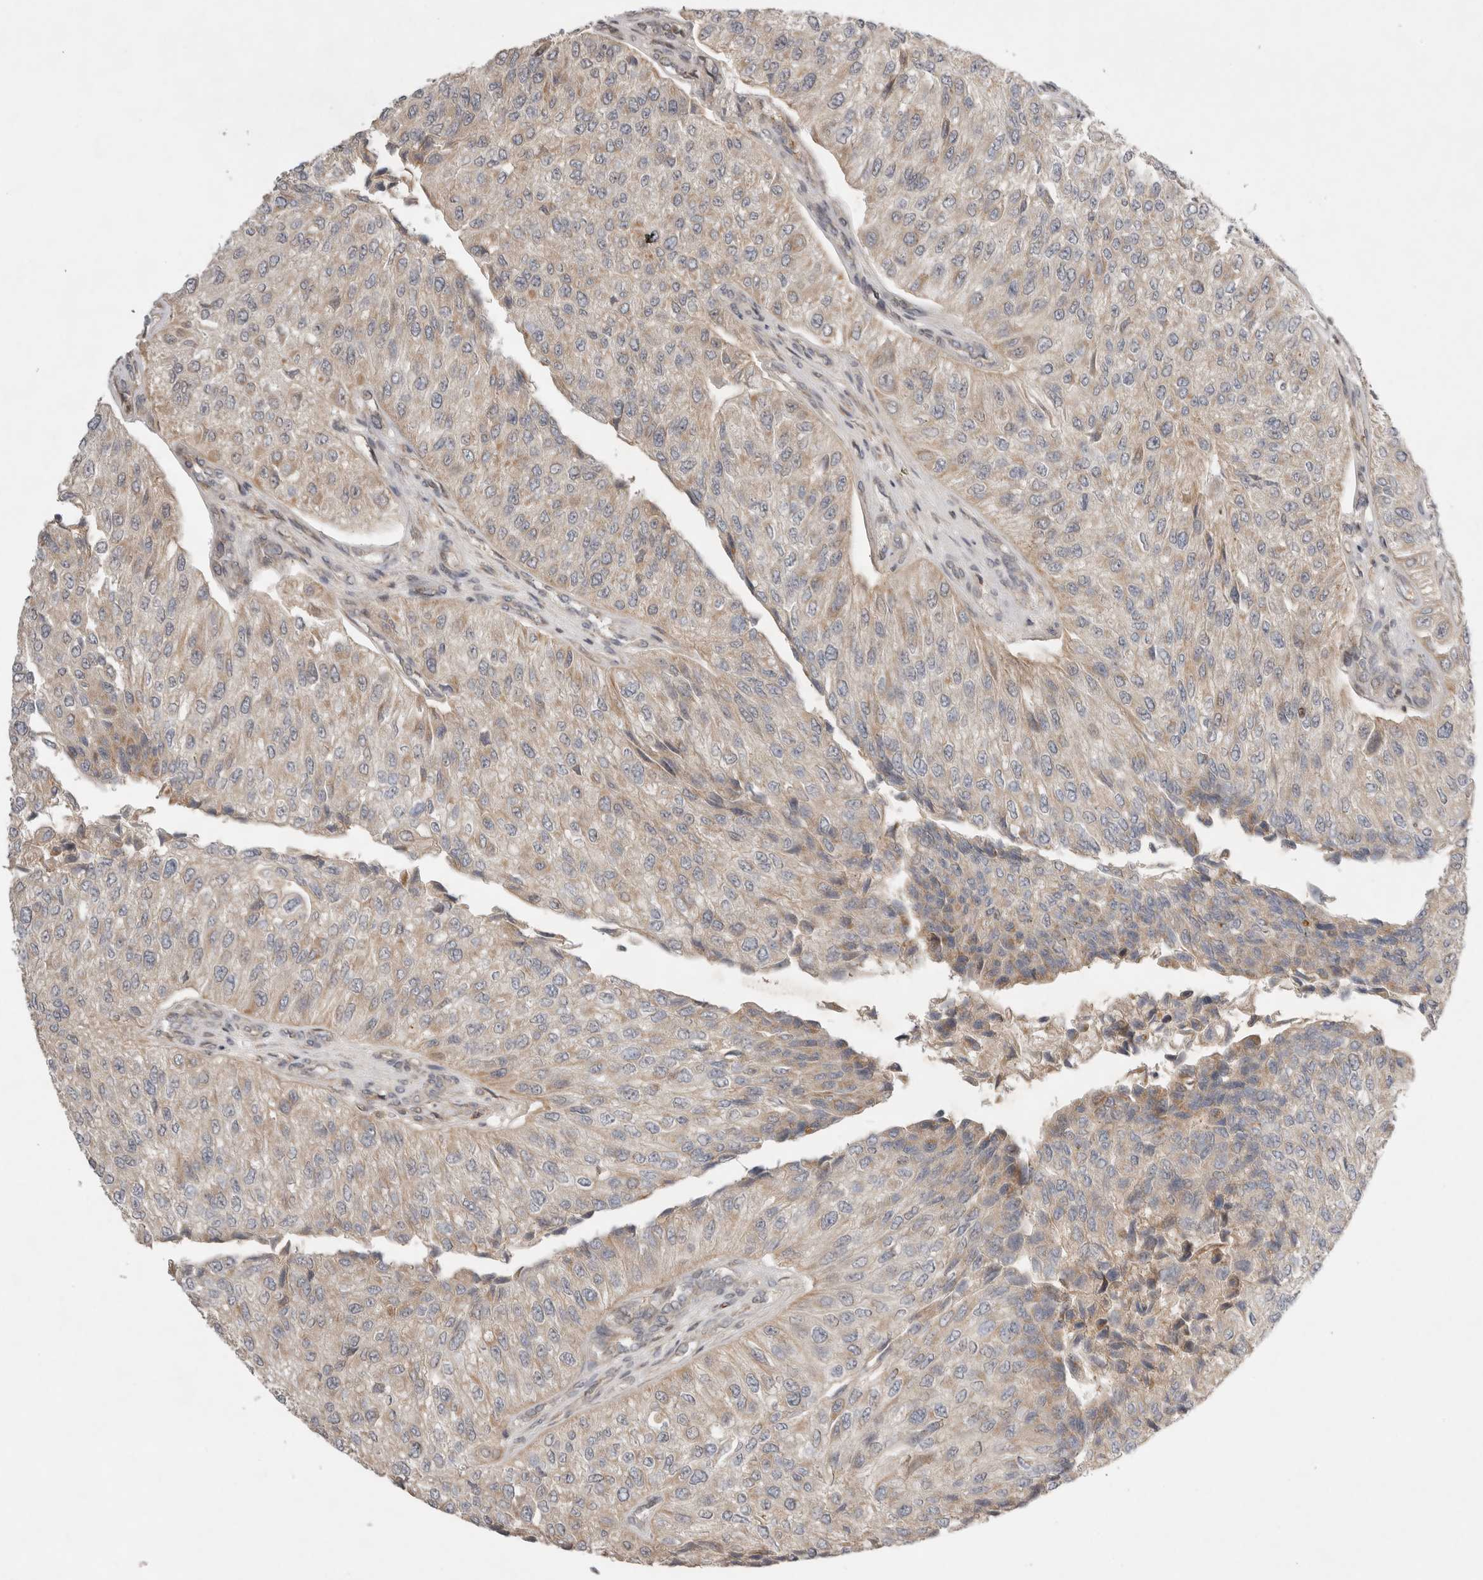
{"staining": {"intensity": "weak", "quantity": "<25%", "location": "cytoplasmic/membranous"}, "tissue": "urothelial cancer", "cell_type": "Tumor cells", "image_type": "cancer", "snomed": [{"axis": "morphology", "description": "Urothelial carcinoma, High grade"}, {"axis": "topography", "description": "Kidney"}, {"axis": "topography", "description": "Urinary bladder"}], "caption": "High-grade urothelial carcinoma was stained to show a protein in brown. There is no significant expression in tumor cells.", "gene": "EIF2AK1", "patient": {"sex": "male", "age": 77}}